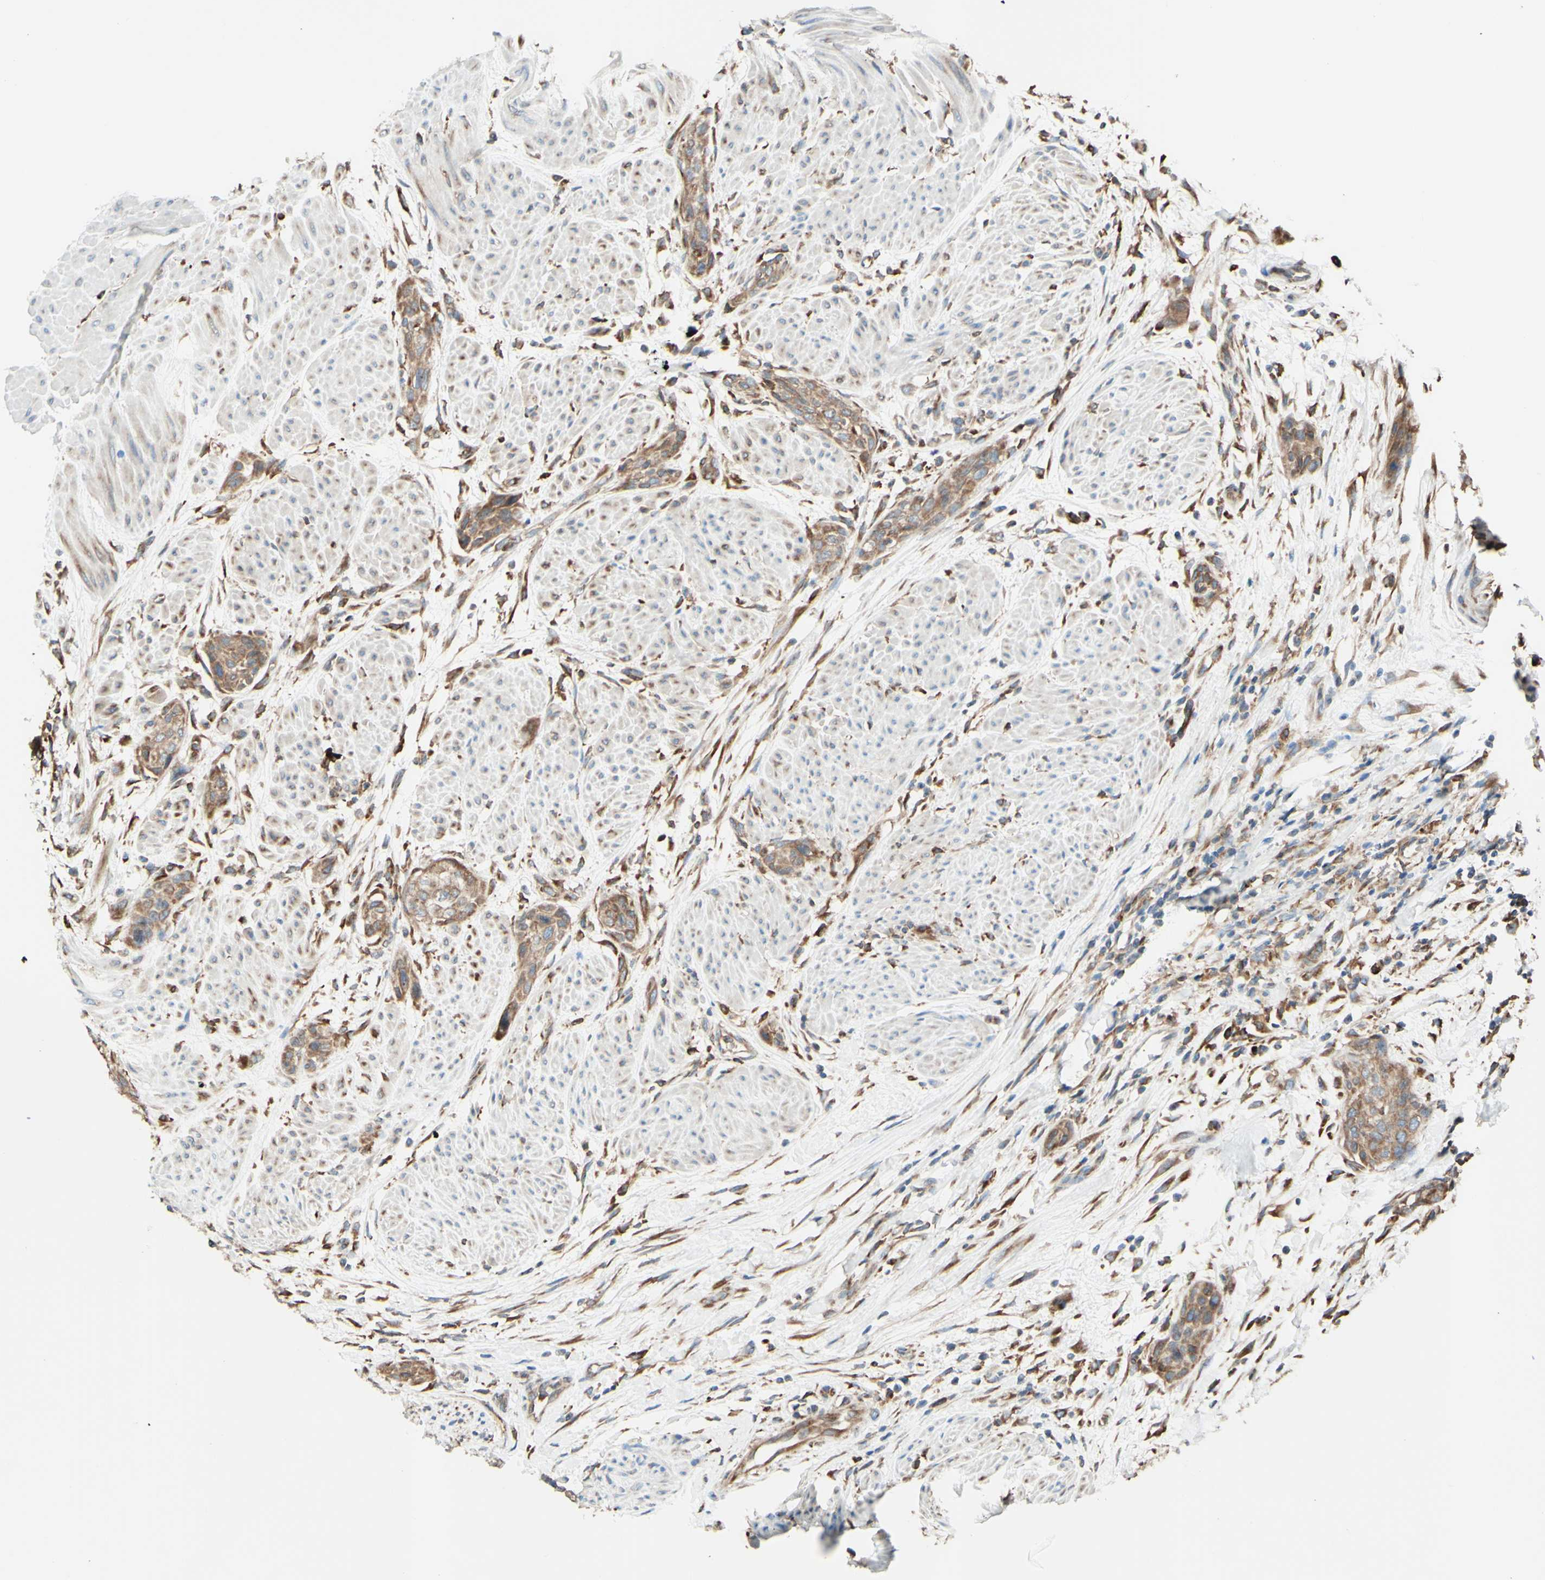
{"staining": {"intensity": "moderate", "quantity": ">75%", "location": "cytoplasmic/membranous"}, "tissue": "urothelial cancer", "cell_type": "Tumor cells", "image_type": "cancer", "snomed": [{"axis": "morphology", "description": "Urothelial carcinoma, High grade"}, {"axis": "topography", "description": "Urinary bladder"}], "caption": "Immunohistochemistry (IHC) micrograph of urothelial cancer stained for a protein (brown), which shows medium levels of moderate cytoplasmic/membranous staining in about >75% of tumor cells.", "gene": "DNAJB11", "patient": {"sex": "male", "age": 35}}